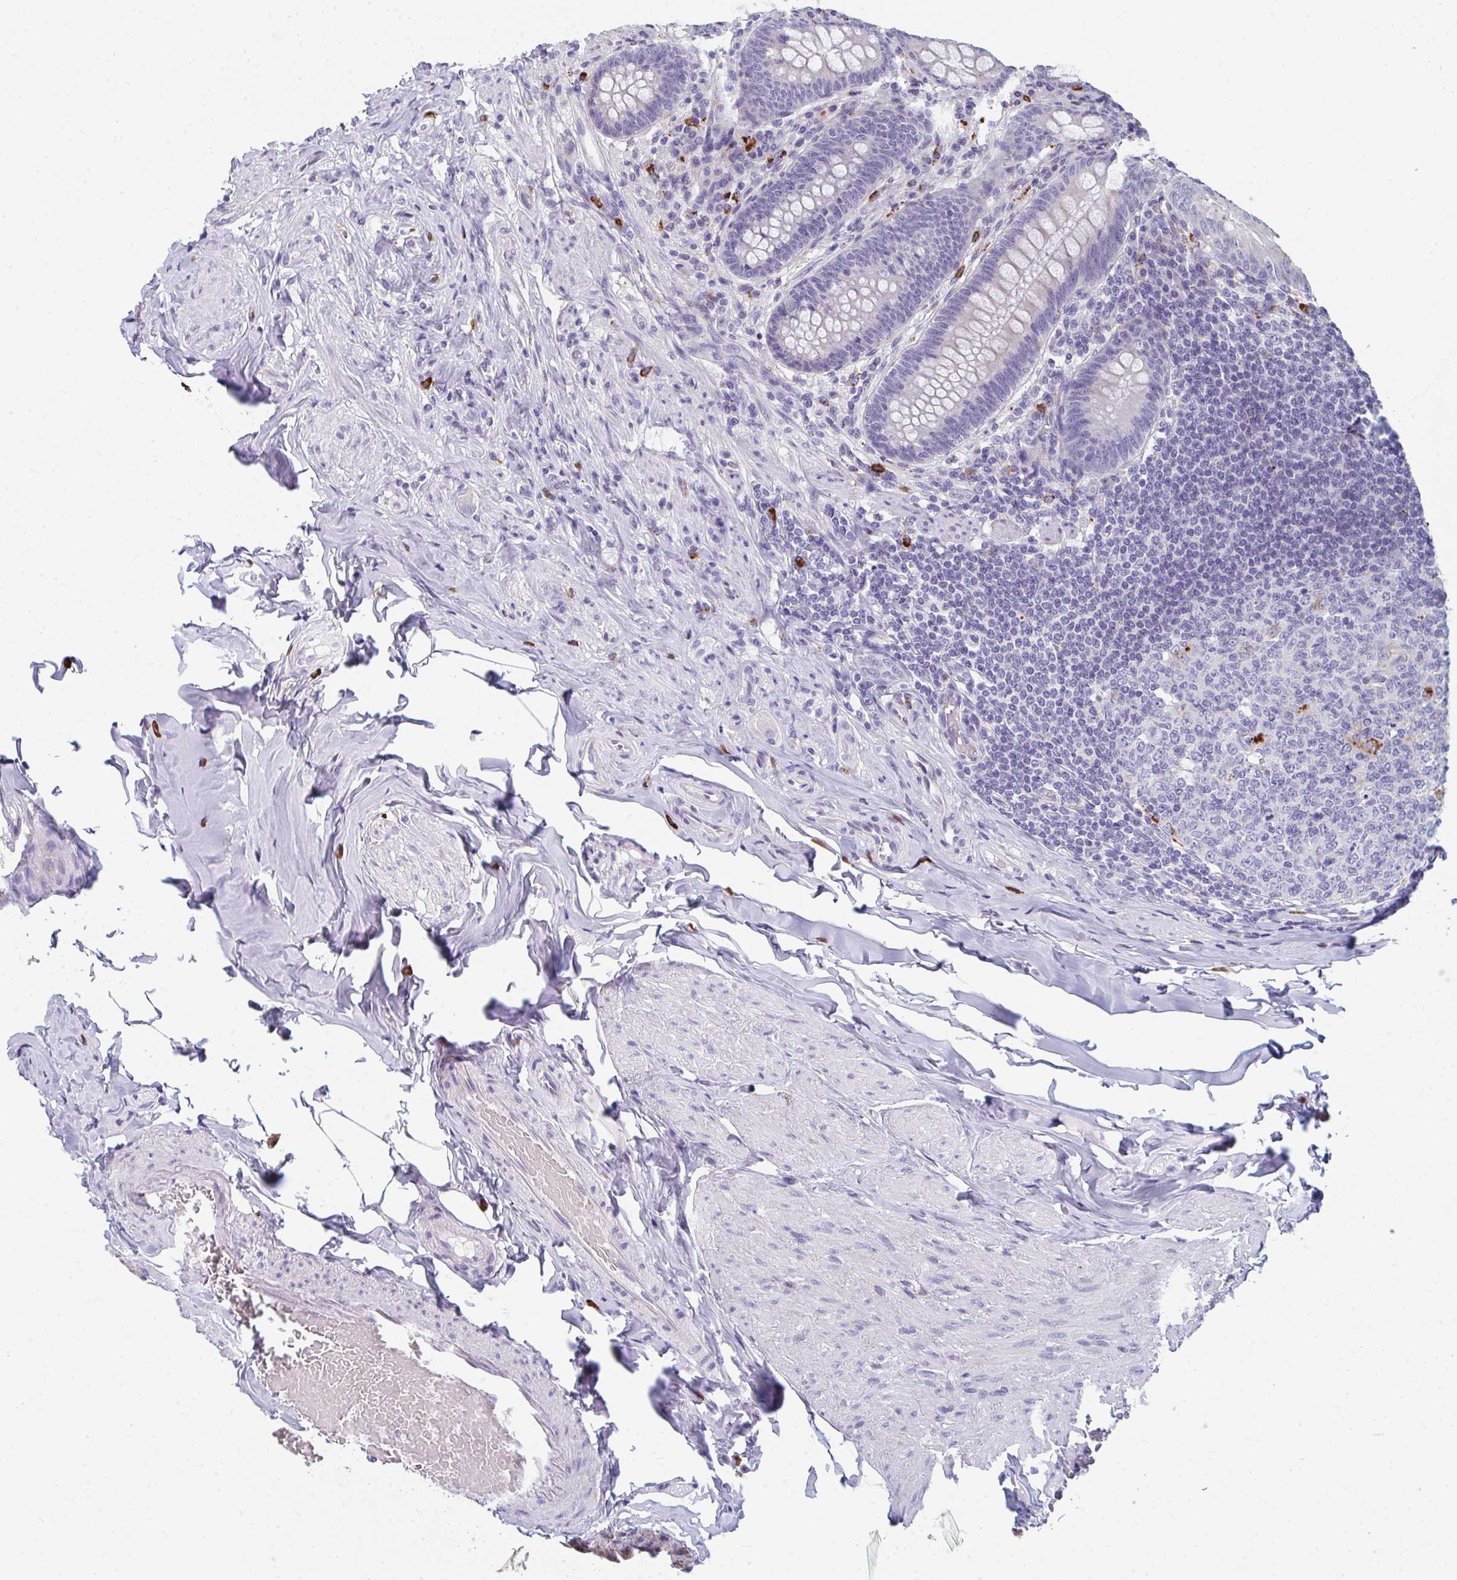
{"staining": {"intensity": "negative", "quantity": "none", "location": "none"}, "tissue": "appendix", "cell_type": "Glandular cells", "image_type": "normal", "snomed": [{"axis": "morphology", "description": "Normal tissue, NOS"}, {"axis": "topography", "description": "Appendix"}], "caption": "This is an IHC histopathology image of unremarkable human appendix. There is no expression in glandular cells.", "gene": "EIF1AD", "patient": {"sex": "male", "age": 71}}